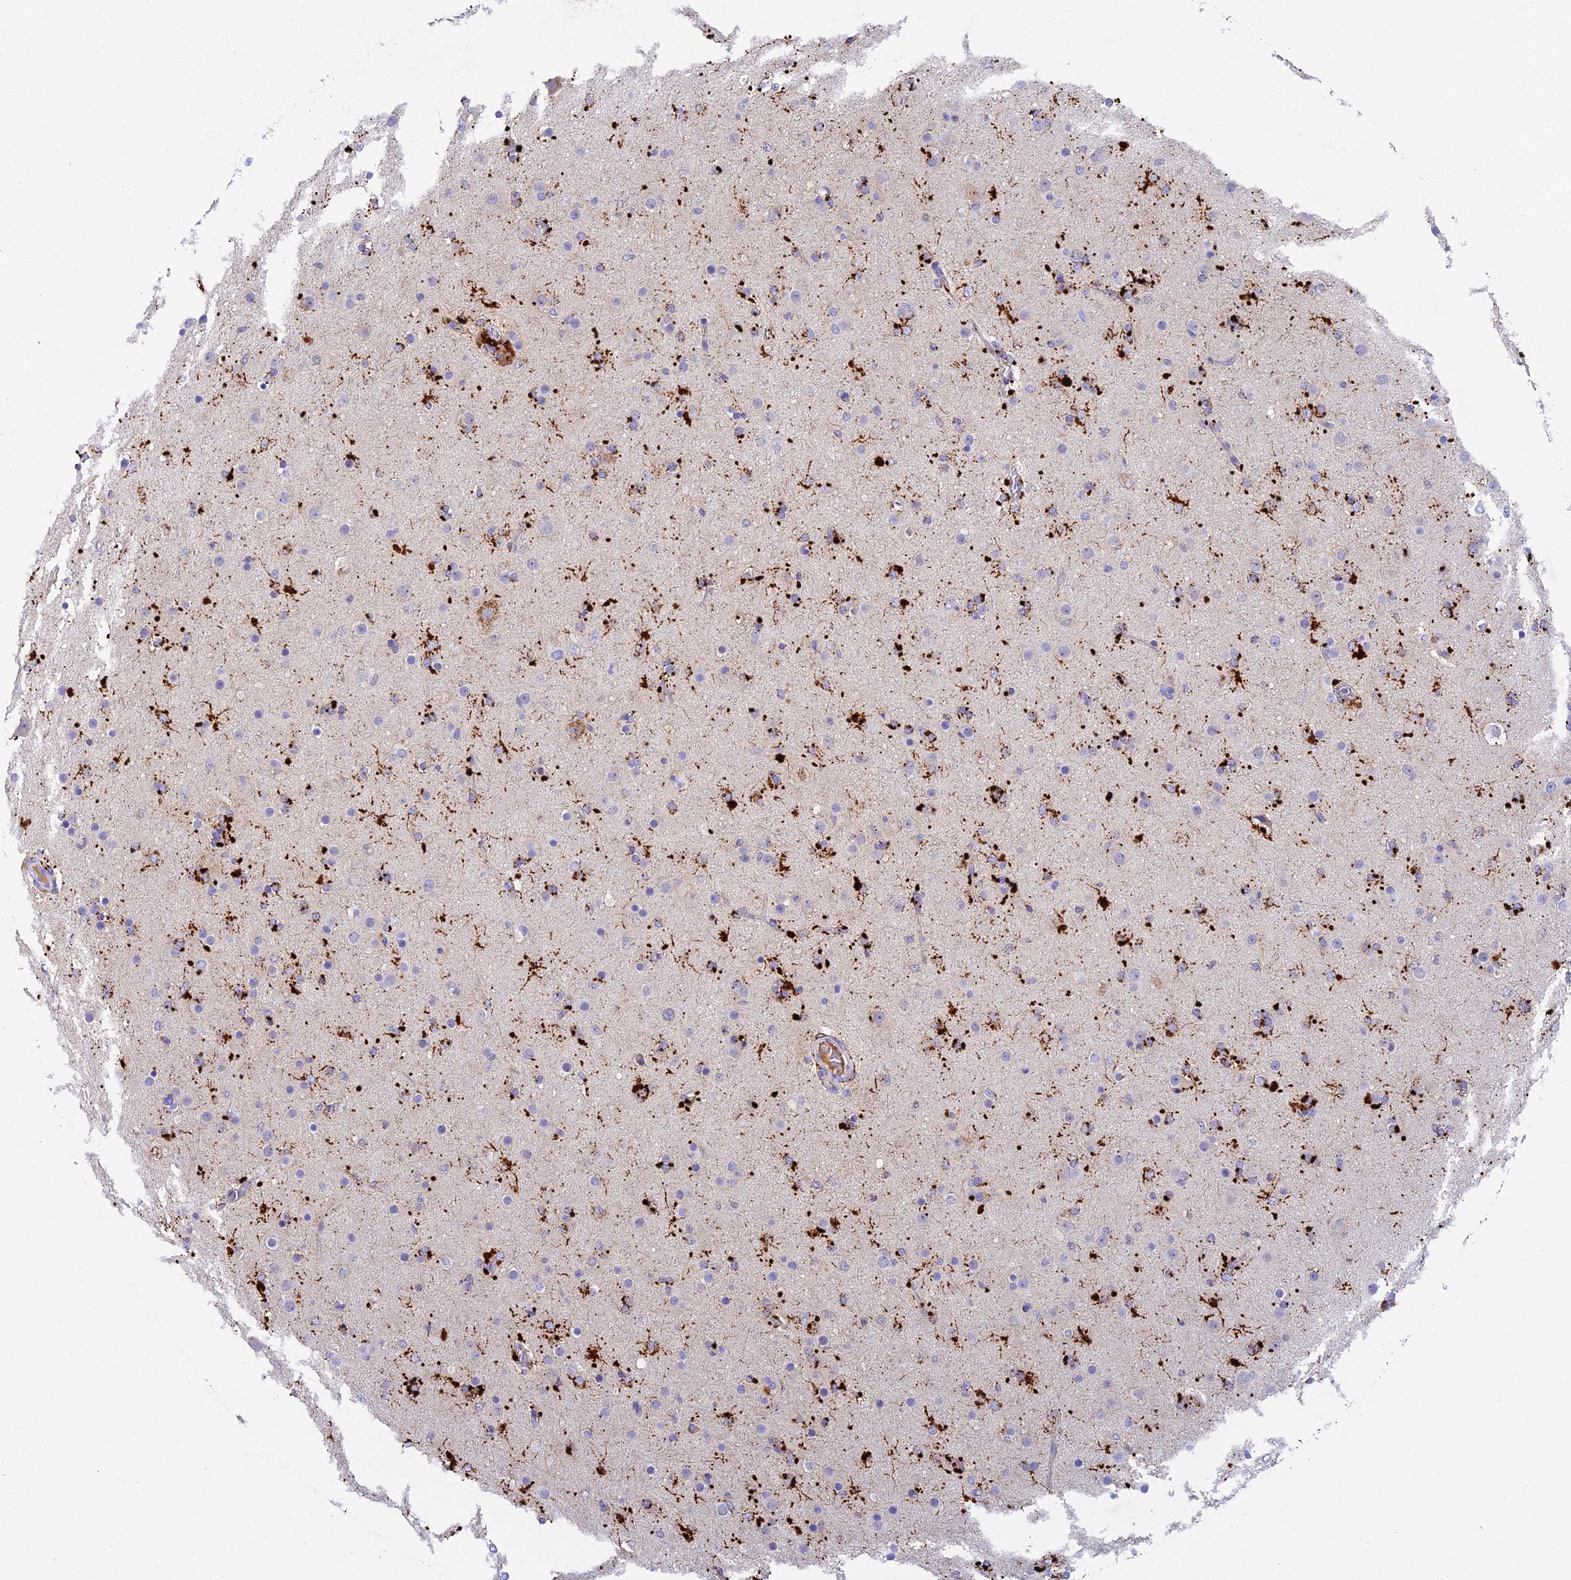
{"staining": {"intensity": "strong", "quantity": "<25%", "location": "cytoplasmic/membranous"}, "tissue": "glioma", "cell_type": "Tumor cells", "image_type": "cancer", "snomed": [{"axis": "morphology", "description": "Glioma, malignant, Low grade"}, {"axis": "topography", "description": "Brain"}], "caption": "Brown immunohistochemical staining in human glioma displays strong cytoplasmic/membranous expression in about <25% of tumor cells. (Brightfield microscopy of DAB IHC at high magnification).", "gene": "ADAMTS13", "patient": {"sex": "male", "age": 65}}